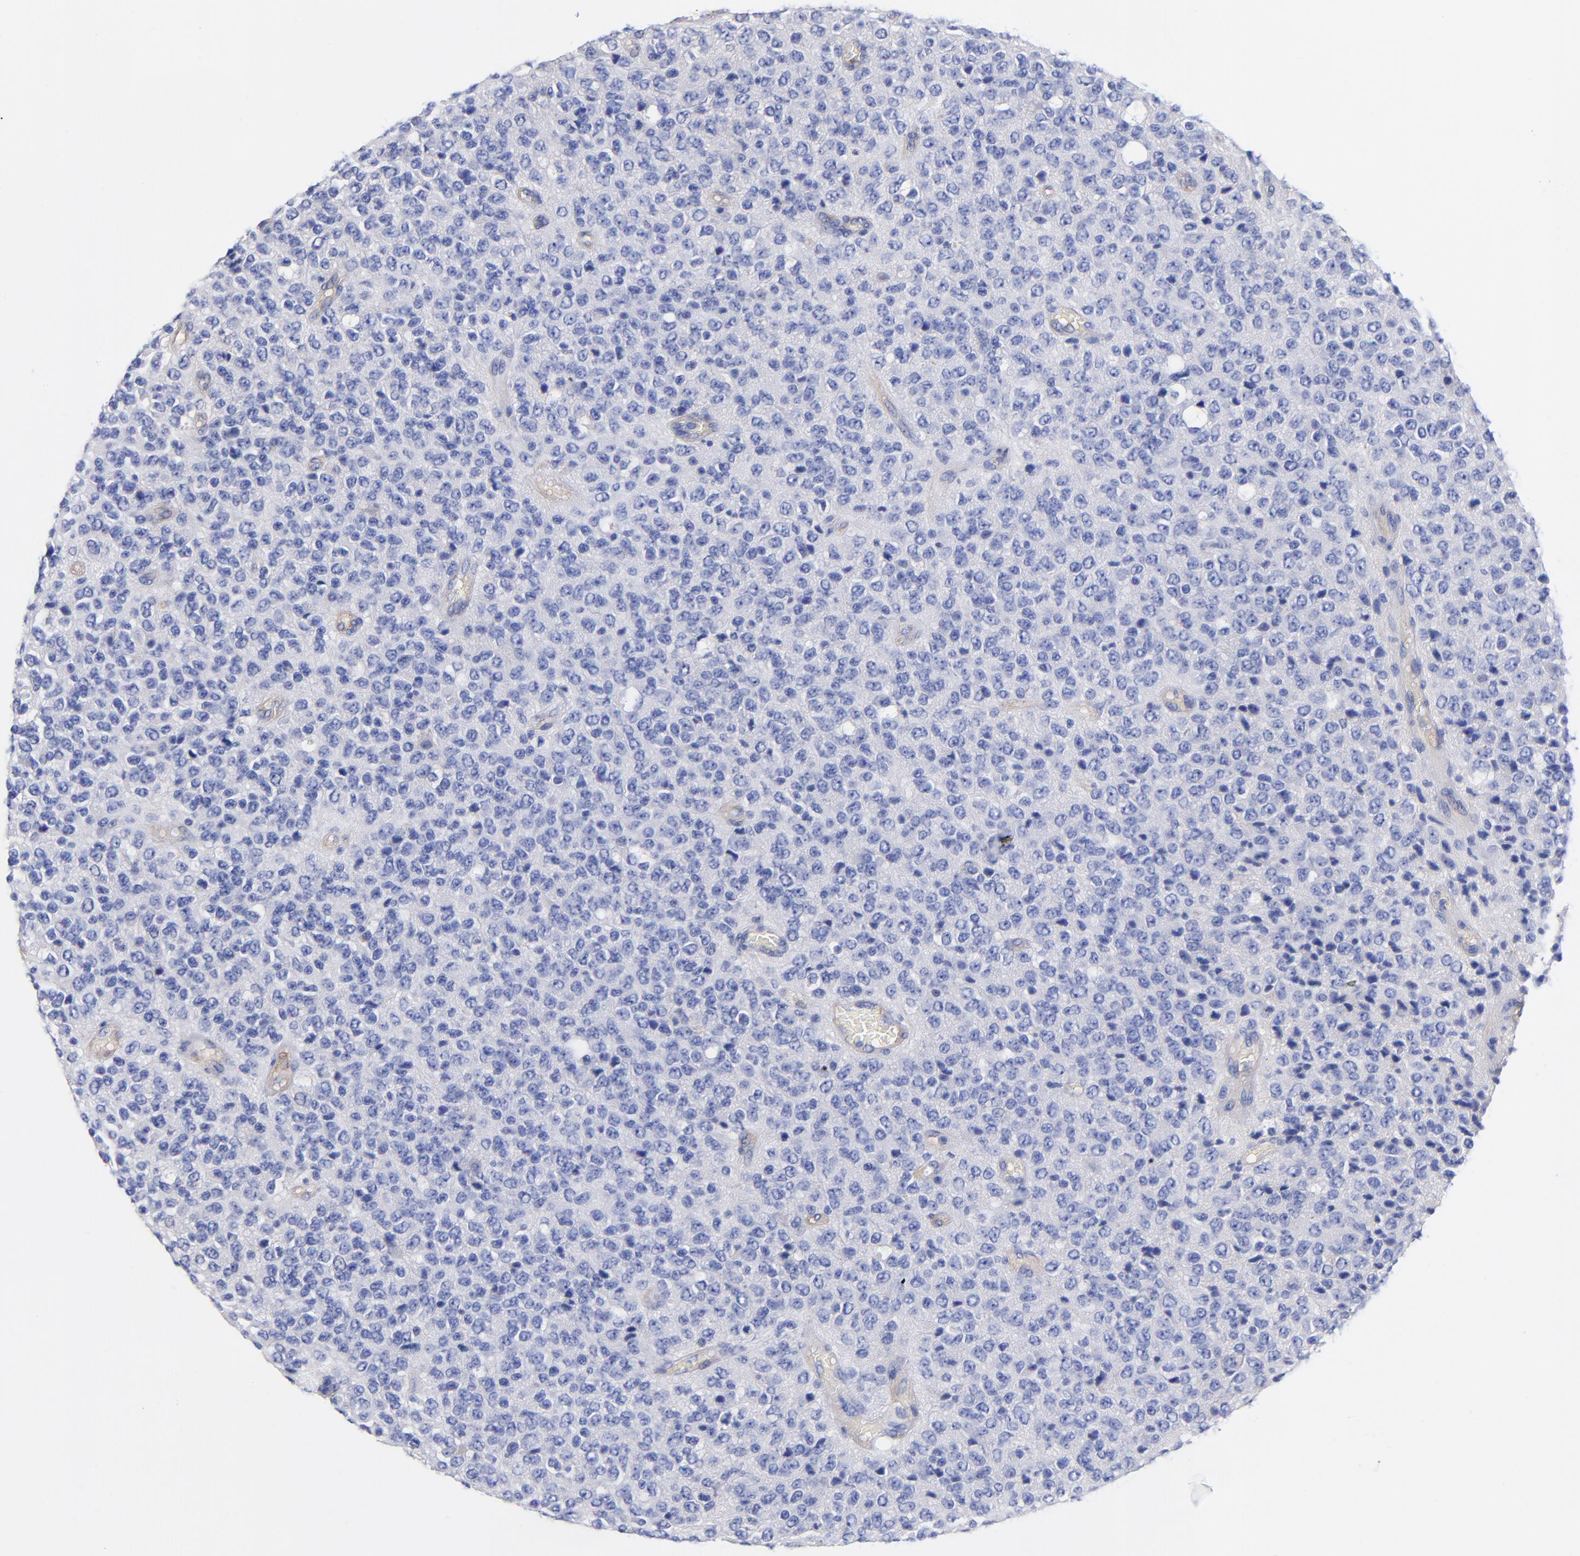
{"staining": {"intensity": "negative", "quantity": "none", "location": "none"}, "tissue": "glioma", "cell_type": "Tumor cells", "image_type": "cancer", "snomed": [{"axis": "morphology", "description": "Glioma, malignant, High grade"}, {"axis": "topography", "description": "pancreas cauda"}], "caption": "This micrograph is of high-grade glioma (malignant) stained with IHC to label a protein in brown with the nuclei are counter-stained blue. There is no staining in tumor cells.", "gene": "SLC44A2", "patient": {"sex": "male", "age": 60}}